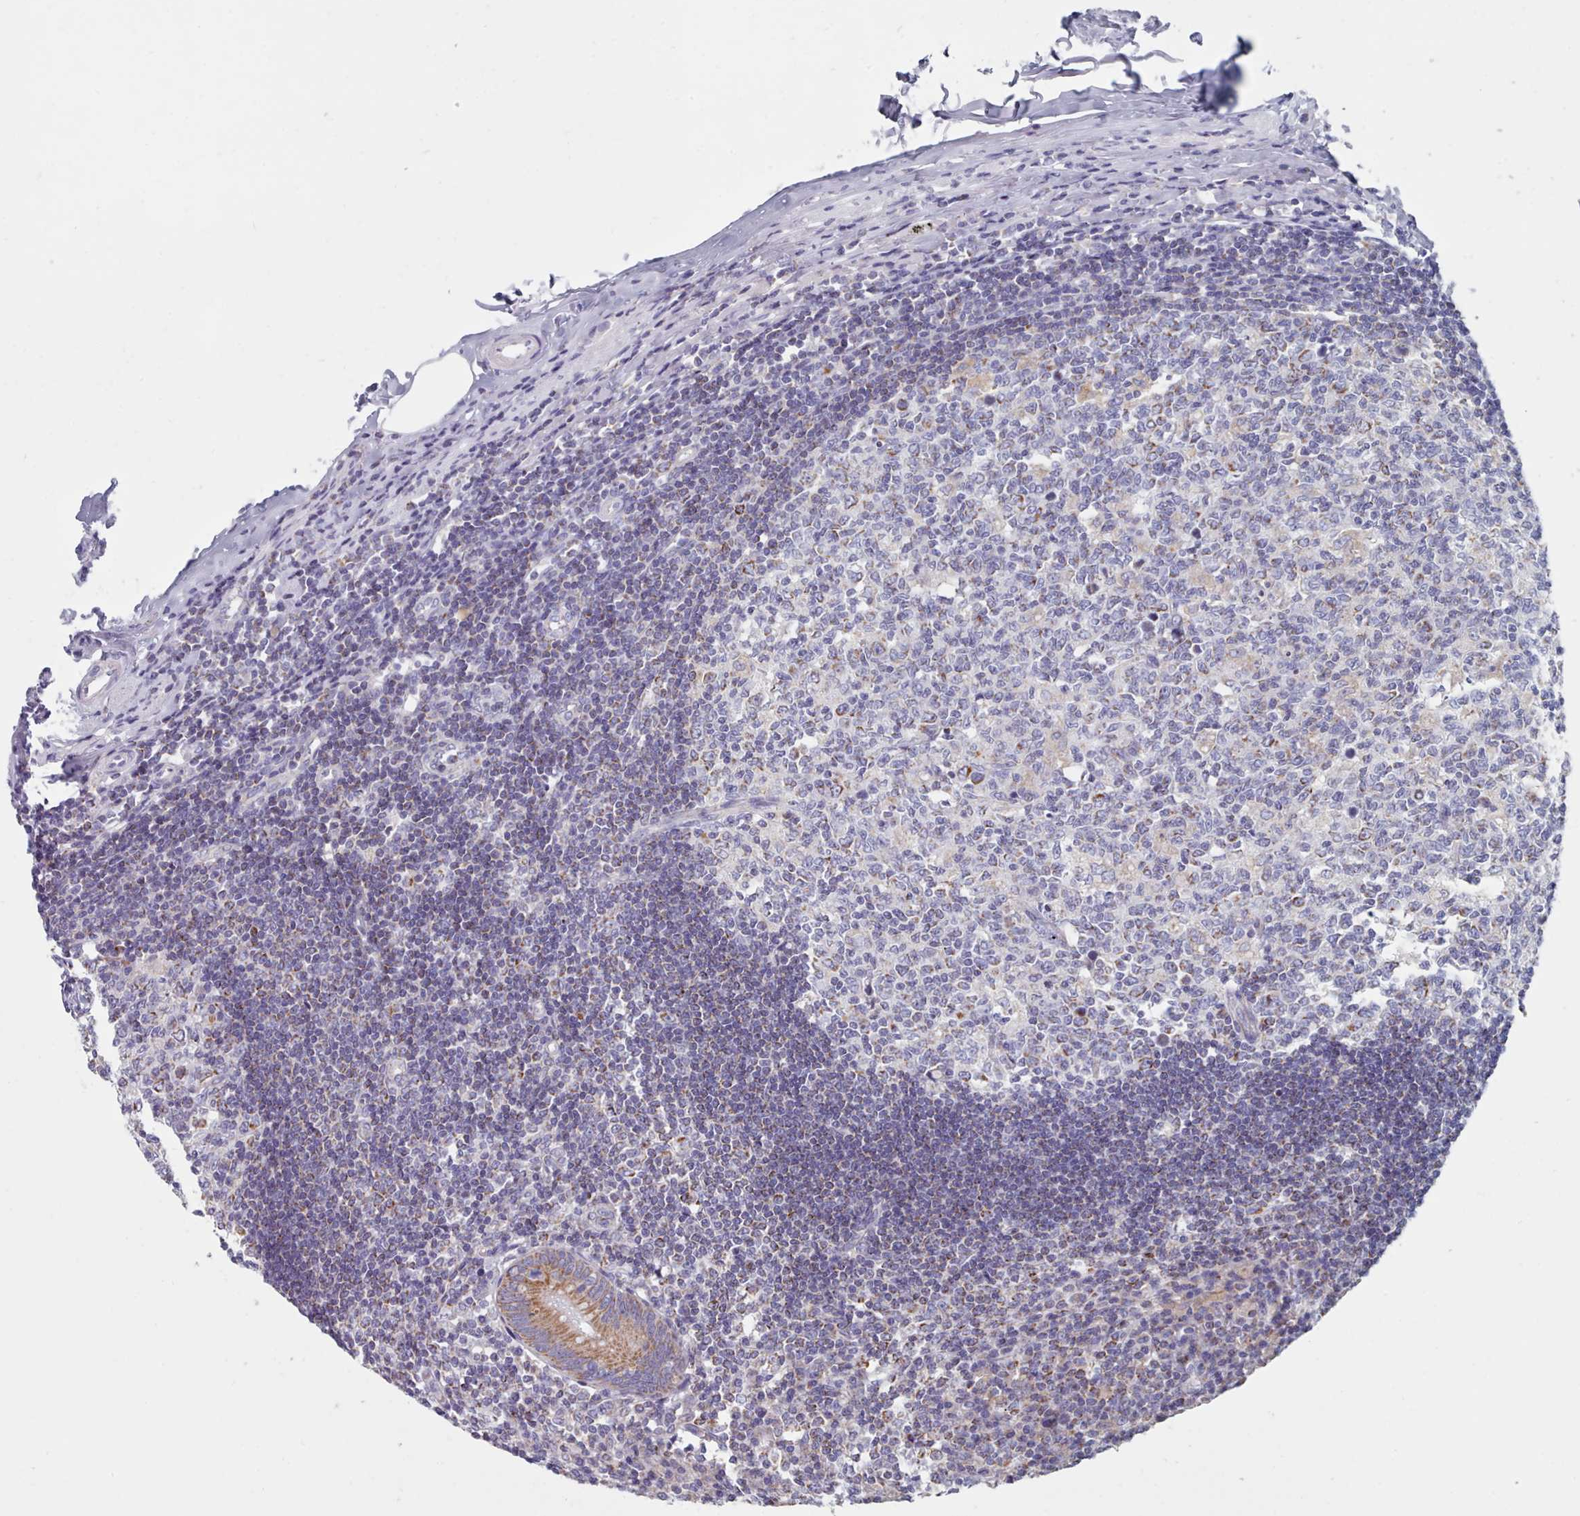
{"staining": {"intensity": "moderate", "quantity": ">75%", "location": "cytoplasmic/membranous"}, "tissue": "appendix", "cell_type": "Glandular cells", "image_type": "normal", "snomed": [{"axis": "morphology", "description": "Normal tissue, NOS"}, {"axis": "topography", "description": "Appendix"}], "caption": "This is a histology image of IHC staining of normal appendix, which shows moderate expression in the cytoplasmic/membranous of glandular cells.", "gene": "HAO1", "patient": {"sex": "female", "age": 54}}